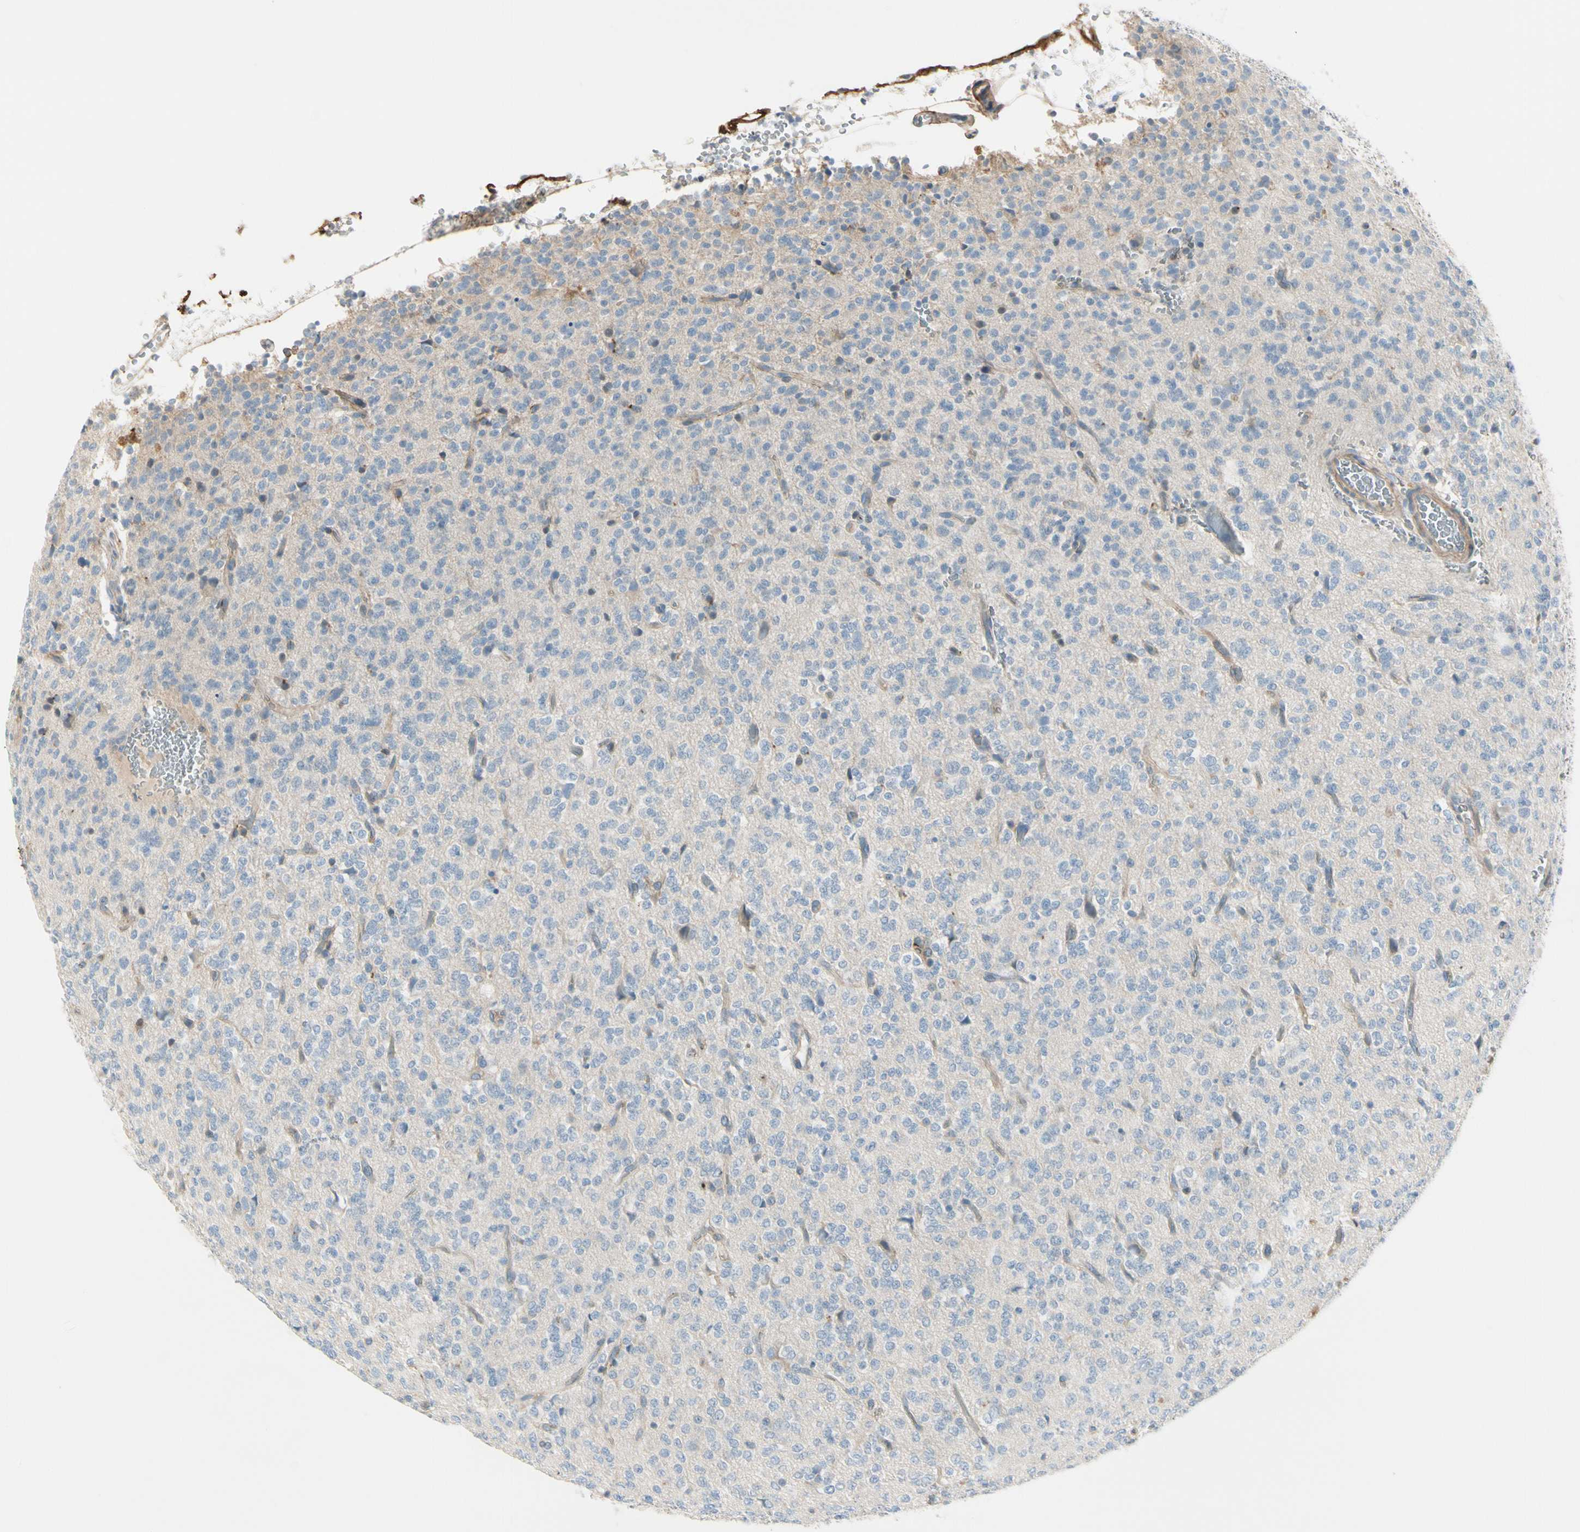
{"staining": {"intensity": "negative", "quantity": "none", "location": "none"}, "tissue": "glioma", "cell_type": "Tumor cells", "image_type": "cancer", "snomed": [{"axis": "morphology", "description": "Glioma, malignant, Low grade"}, {"axis": "topography", "description": "Brain"}], "caption": "Tumor cells are negative for brown protein staining in malignant glioma (low-grade).", "gene": "ITGA3", "patient": {"sex": "male", "age": 38}}